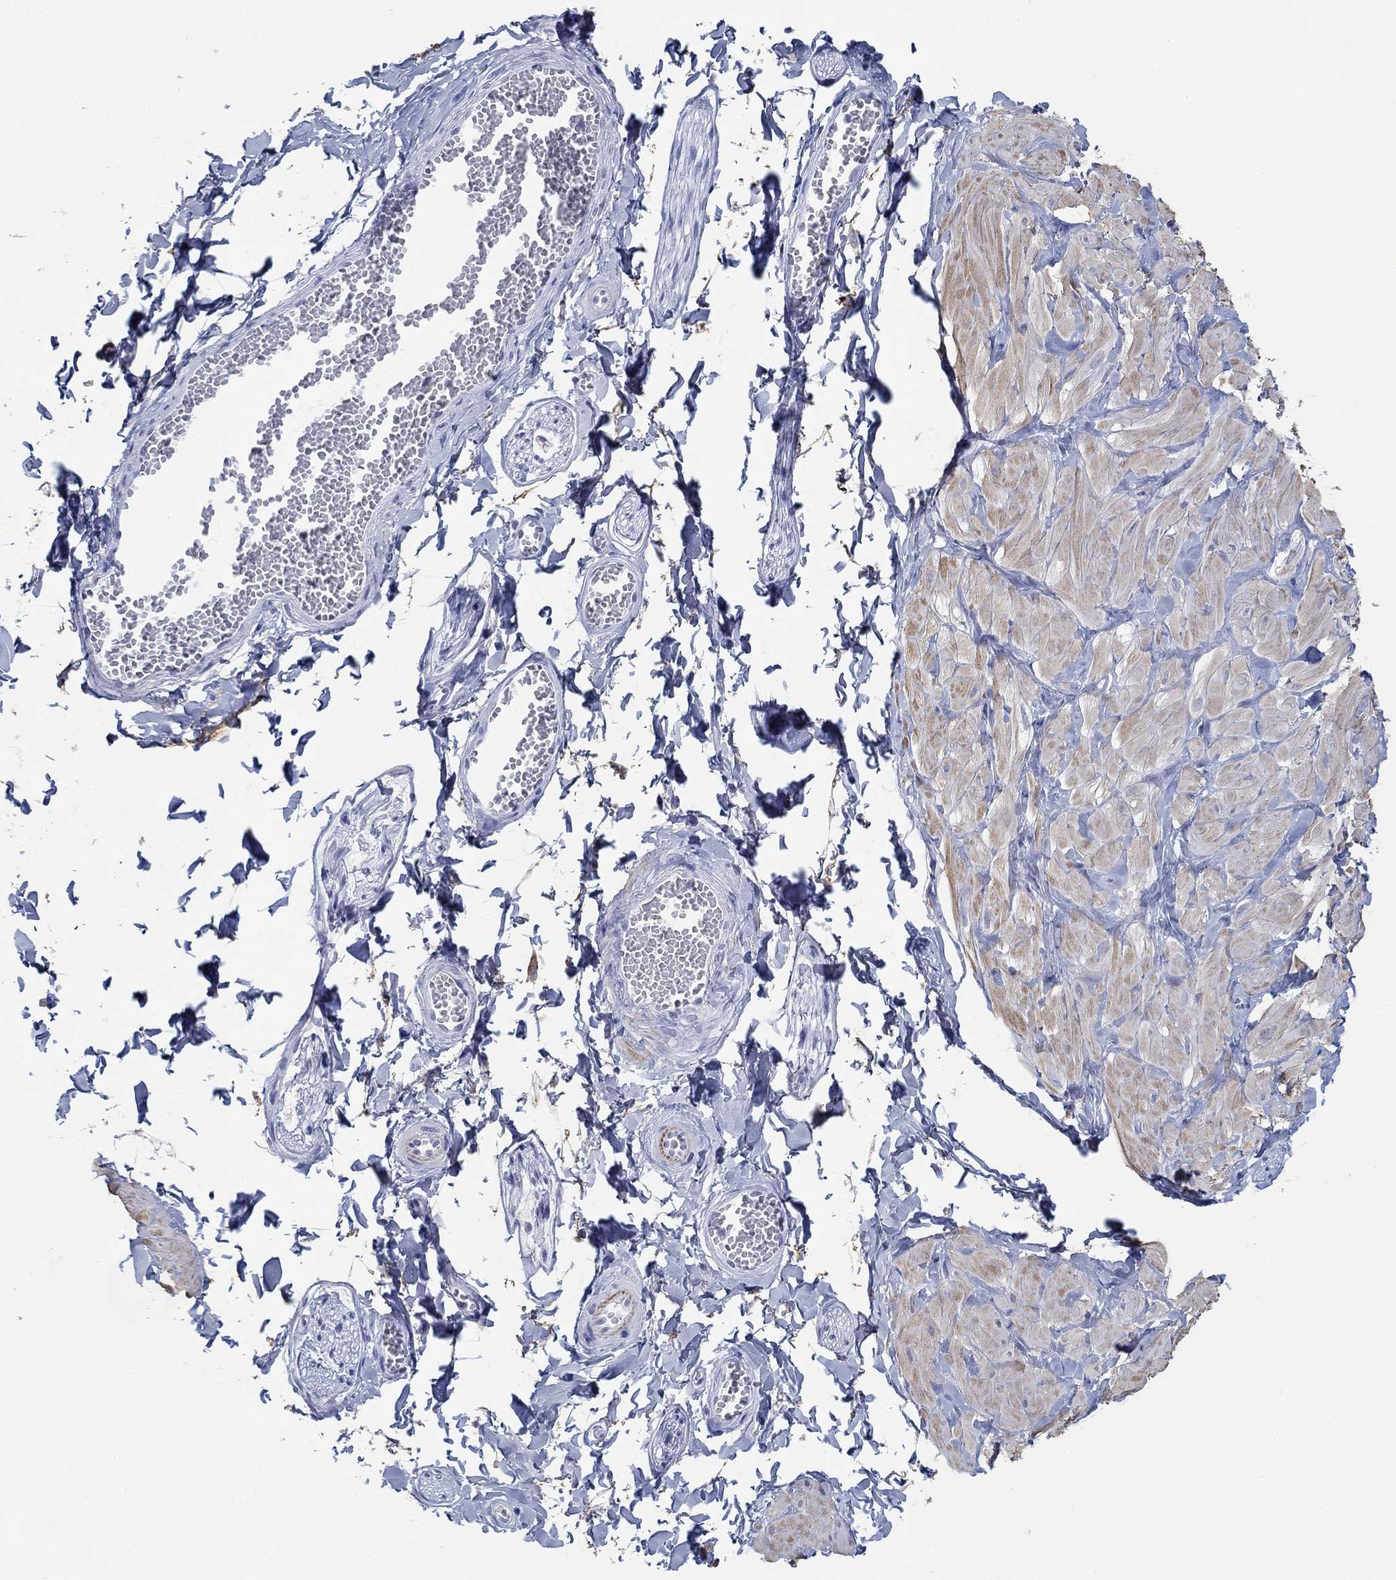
{"staining": {"intensity": "negative", "quantity": "none", "location": "none"}, "tissue": "adipose tissue", "cell_type": "Adipocytes", "image_type": "normal", "snomed": [{"axis": "morphology", "description": "Normal tissue, NOS"}, {"axis": "topography", "description": "Smooth muscle"}, {"axis": "topography", "description": "Peripheral nerve tissue"}], "caption": "This is an immunohistochemistry (IHC) histopathology image of benign human adipose tissue. There is no positivity in adipocytes.", "gene": "PDYN", "patient": {"sex": "male", "age": 22}}